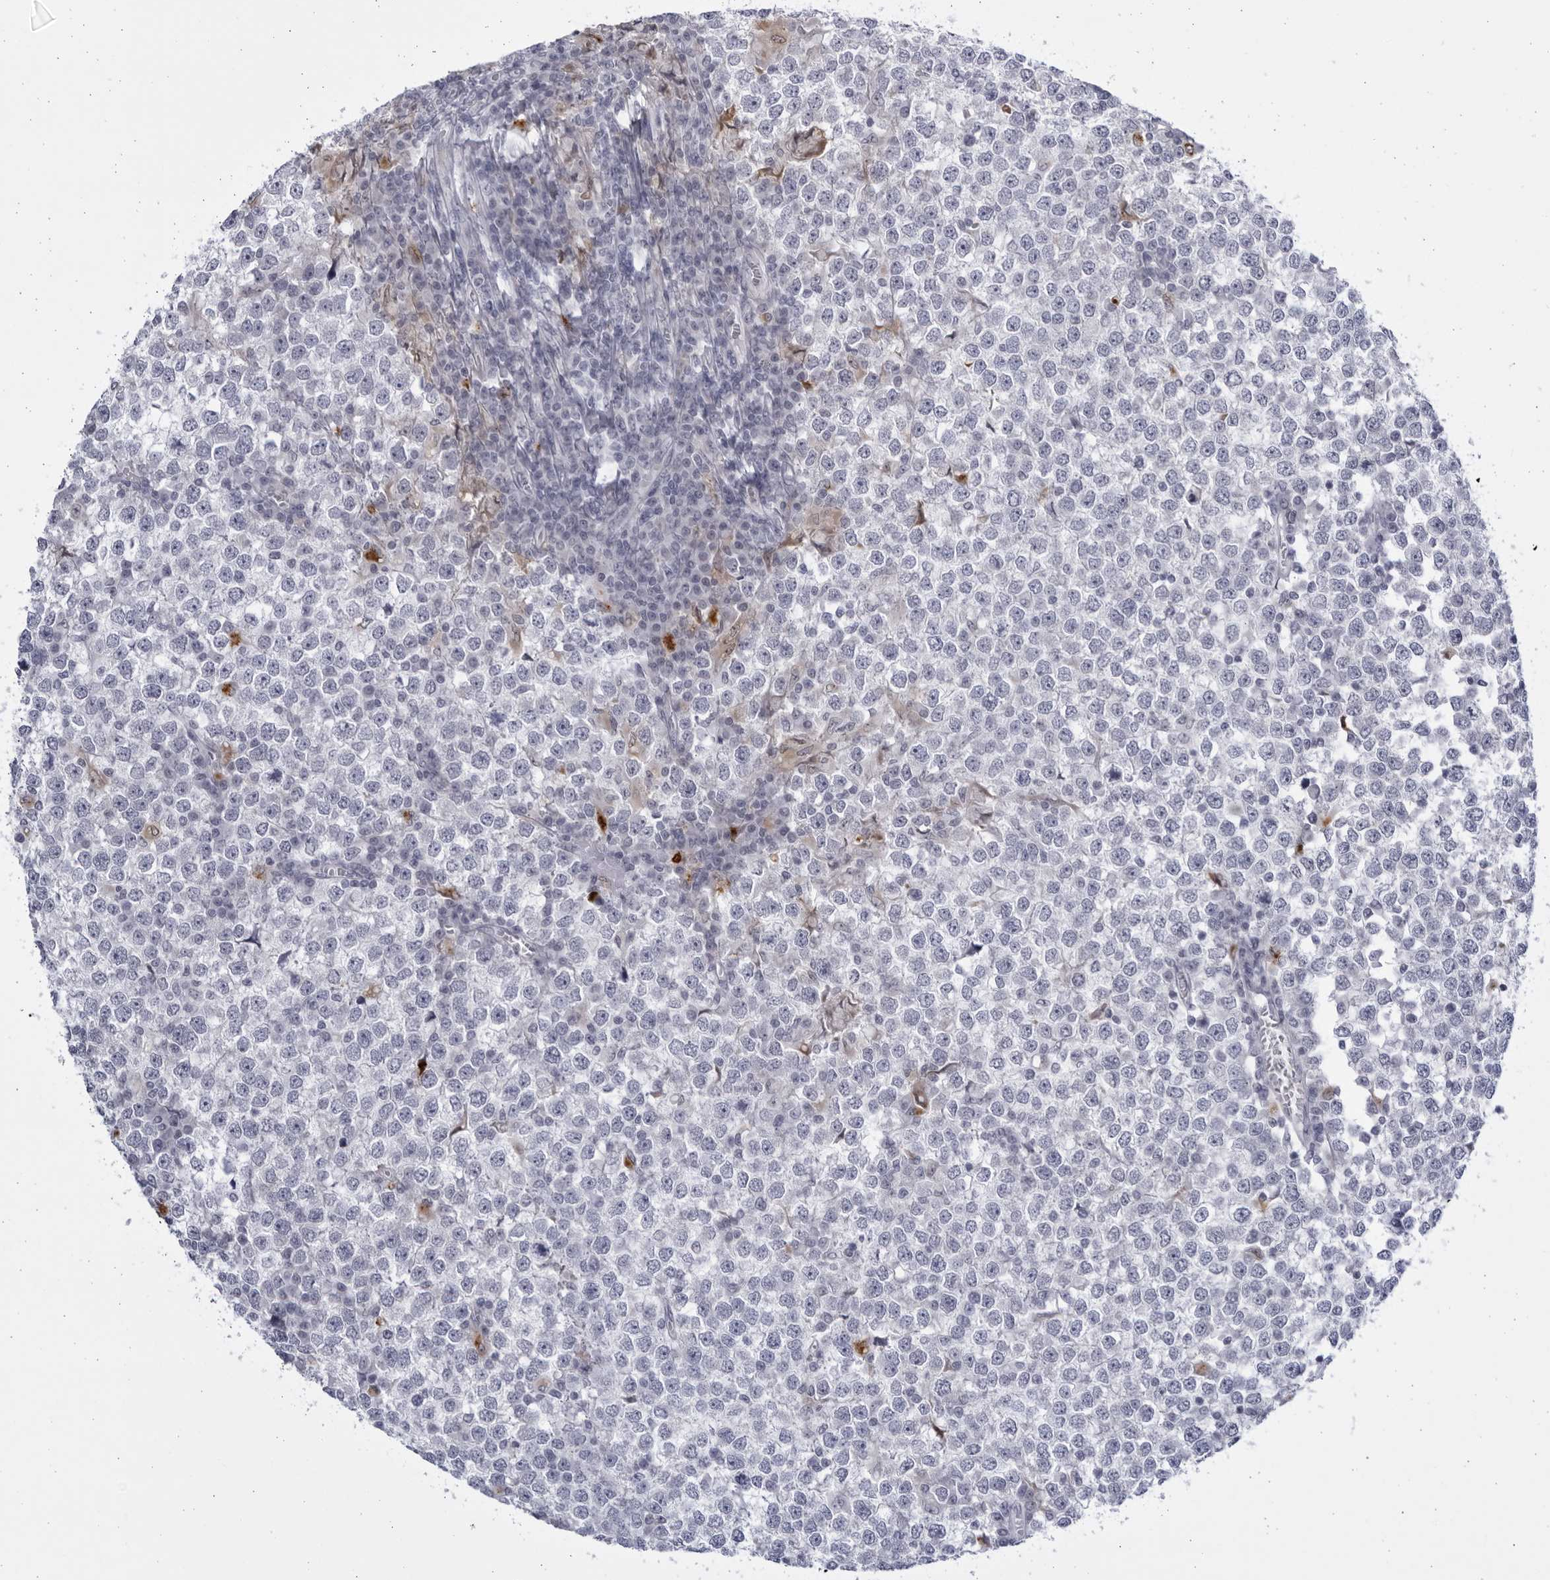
{"staining": {"intensity": "negative", "quantity": "none", "location": "none"}, "tissue": "testis cancer", "cell_type": "Tumor cells", "image_type": "cancer", "snomed": [{"axis": "morphology", "description": "Seminoma, NOS"}, {"axis": "topography", "description": "Testis"}], "caption": "This is an immunohistochemistry (IHC) photomicrograph of testis cancer (seminoma). There is no positivity in tumor cells.", "gene": "CCDC181", "patient": {"sex": "male", "age": 65}}